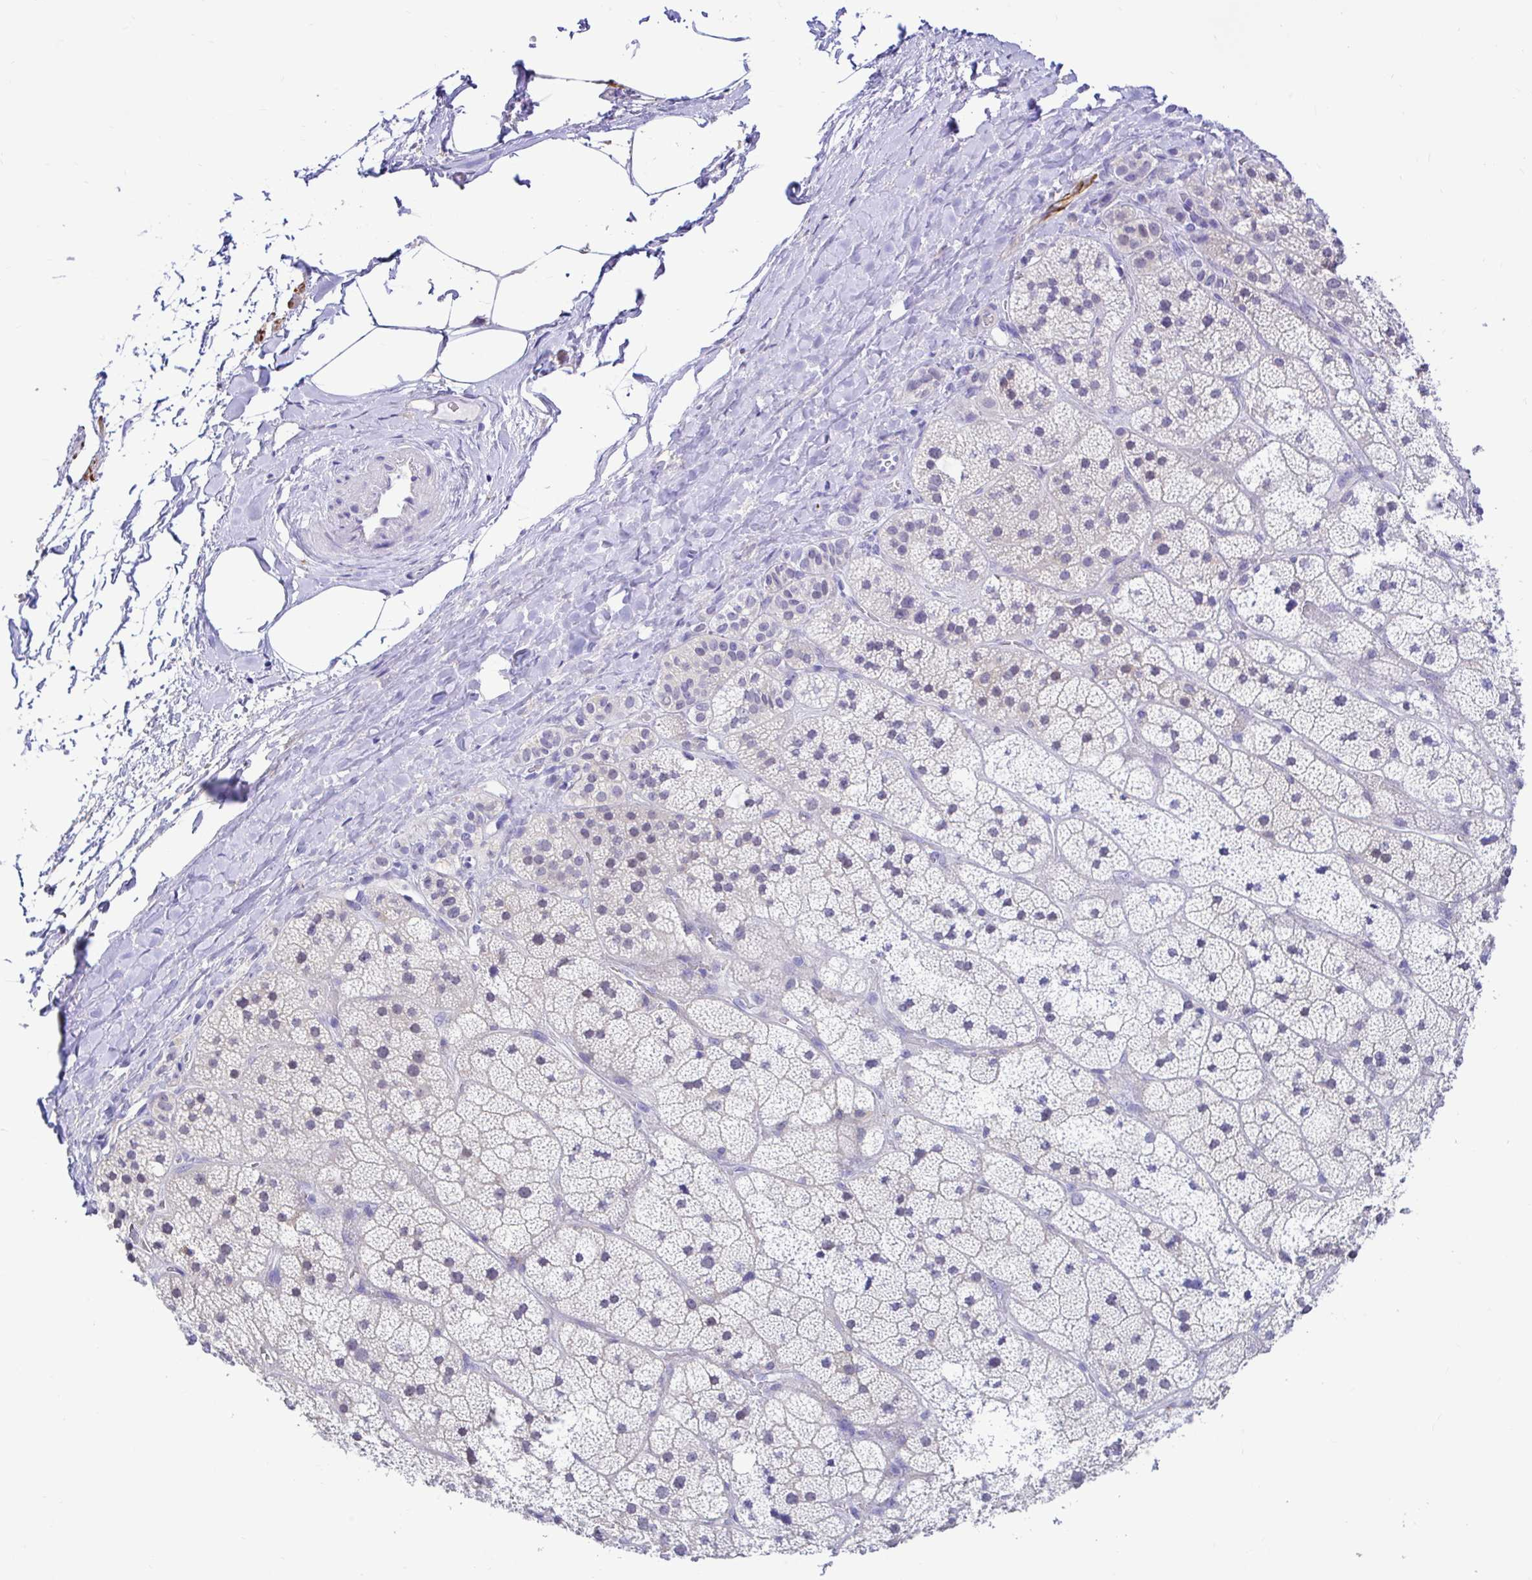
{"staining": {"intensity": "weak", "quantity": "<25%", "location": "cytoplasmic/membranous"}, "tissue": "adrenal gland", "cell_type": "Glandular cells", "image_type": "normal", "snomed": [{"axis": "morphology", "description": "Normal tissue, NOS"}, {"axis": "topography", "description": "Adrenal gland"}], "caption": "Immunohistochemistry micrograph of benign adrenal gland: human adrenal gland stained with DAB displays no significant protein staining in glandular cells. Brightfield microscopy of immunohistochemistry stained with DAB (3,3'-diaminobenzidine) (brown) and hematoxylin (blue), captured at high magnification.", "gene": "BACE2", "patient": {"sex": "male", "age": 57}}